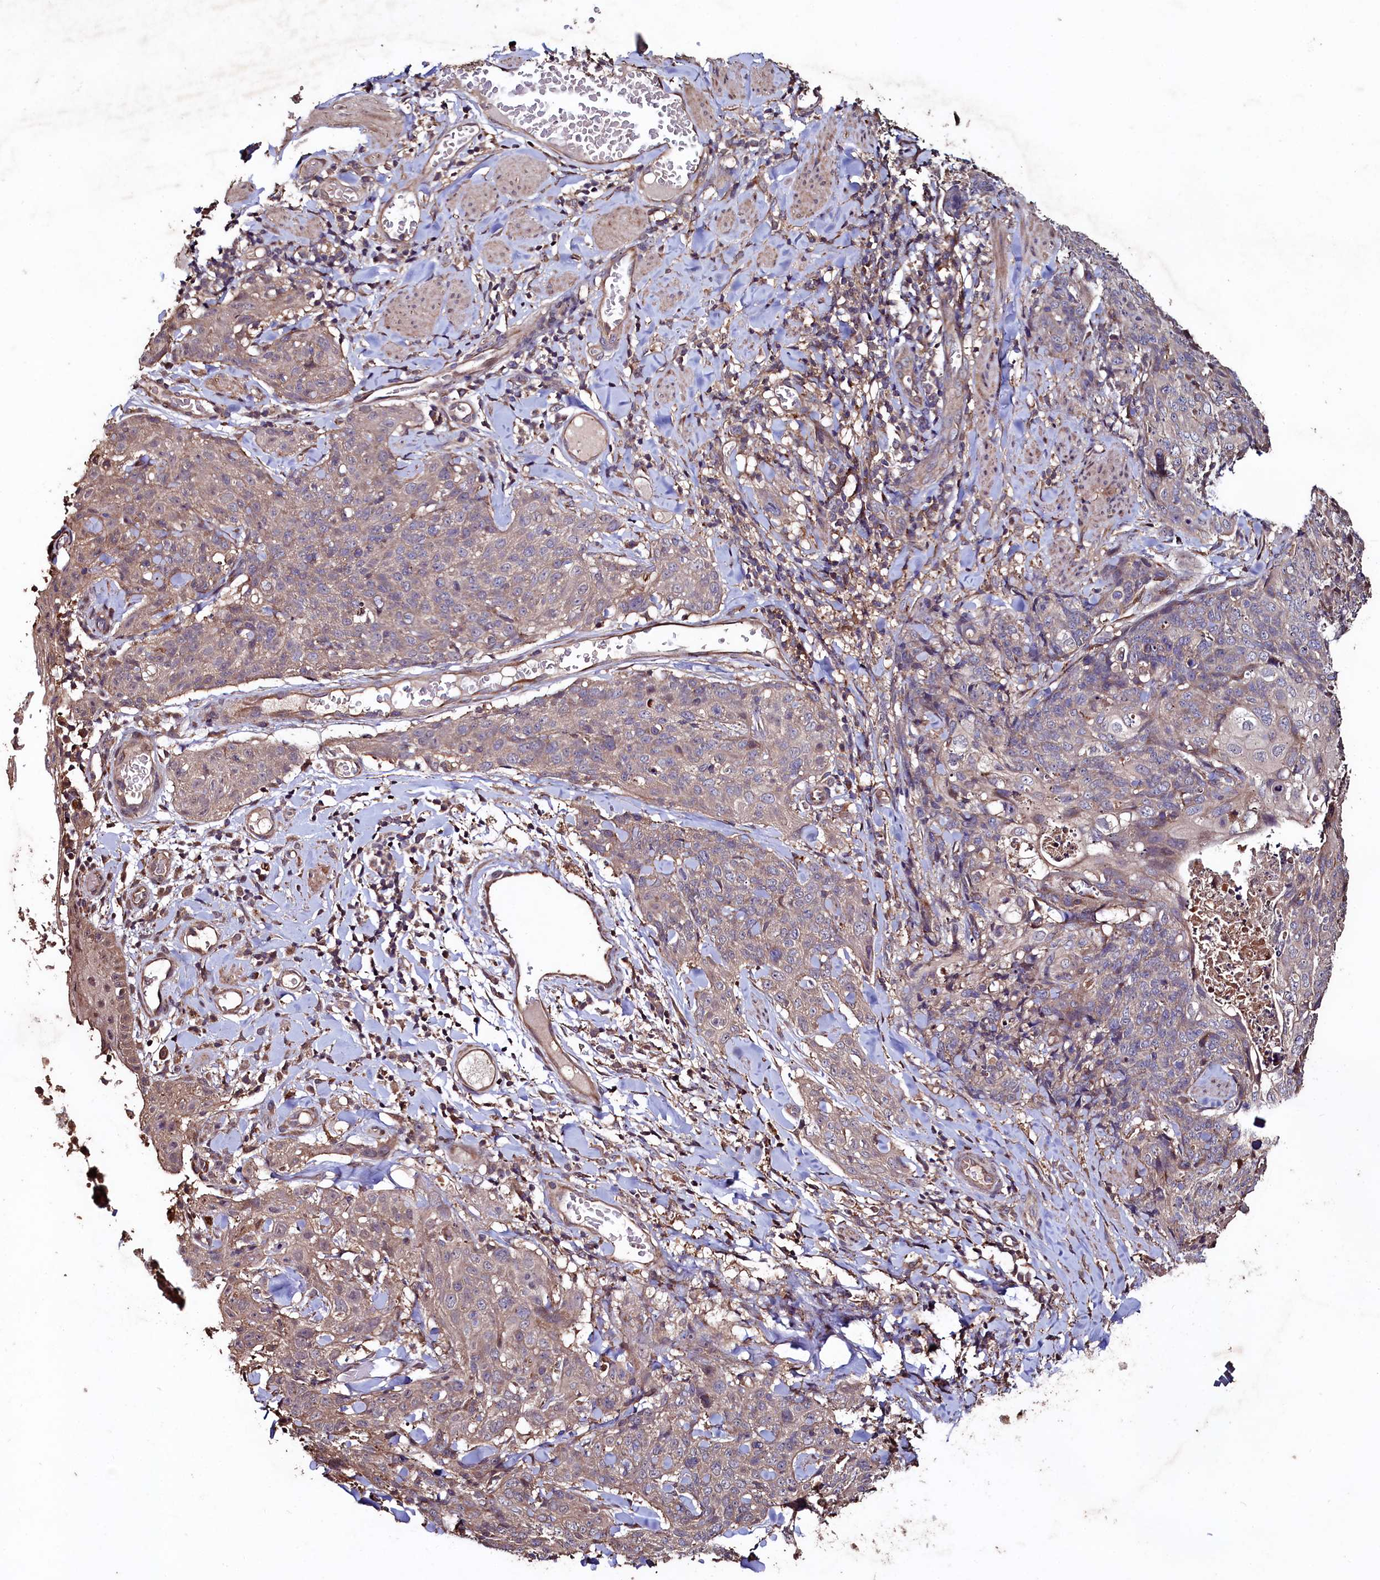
{"staining": {"intensity": "weak", "quantity": "25%-75%", "location": "cytoplasmic/membranous"}, "tissue": "skin cancer", "cell_type": "Tumor cells", "image_type": "cancer", "snomed": [{"axis": "morphology", "description": "Squamous cell carcinoma, NOS"}, {"axis": "topography", "description": "Skin"}, {"axis": "topography", "description": "Vulva"}], "caption": "Immunohistochemical staining of human skin cancer demonstrates weak cytoplasmic/membranous protein positivity in approximately 25%-75% of tumor cells. The protein of interest is stained brown, and the nuclei are stained in blue (DAB IHC with brightfield microscopy, high magnification).", "gene": "TMEM98", "patient": {"sex": "female", "age": 85}}